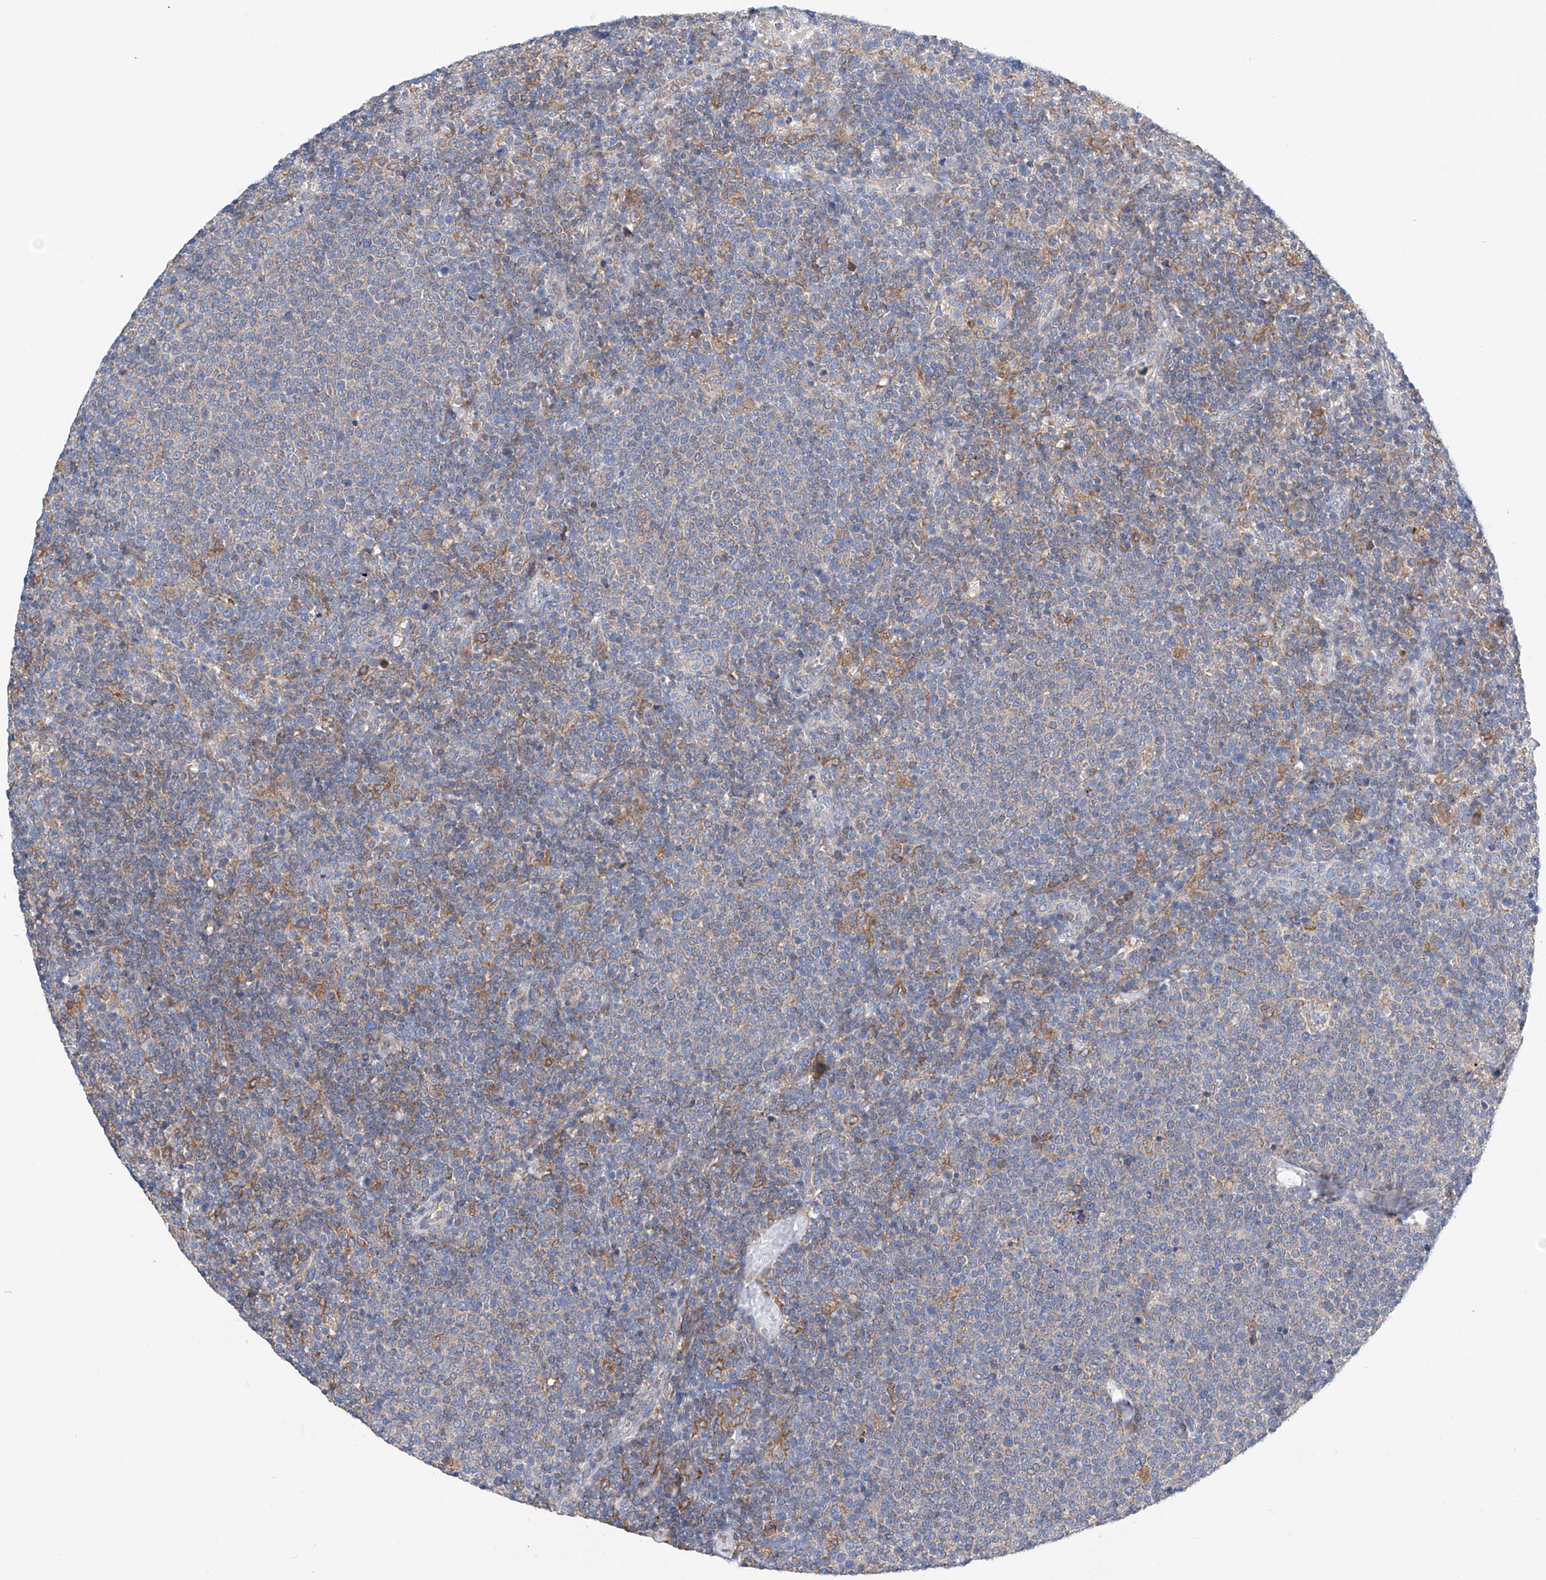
{"staining": {"intensity": "negative", "quantity": "none", "location": "none"}, "tissue": "lymphoma", "cell_type": "Tumor cells", "image_type": "cancer", "snomed": [{"axis": "morphology", "description": "Malignant lymphoma, non-Hodgkin's type, High grade"}, {"axis": "topography", "description": "Lymph node"}], "caption": "Tumor cells show no significant positivity in malignant lymphoma, non-Hodgkin's type (high-grade).", "gene": "MAD2L1", "patient": {"sex": "male", "age": 61}}